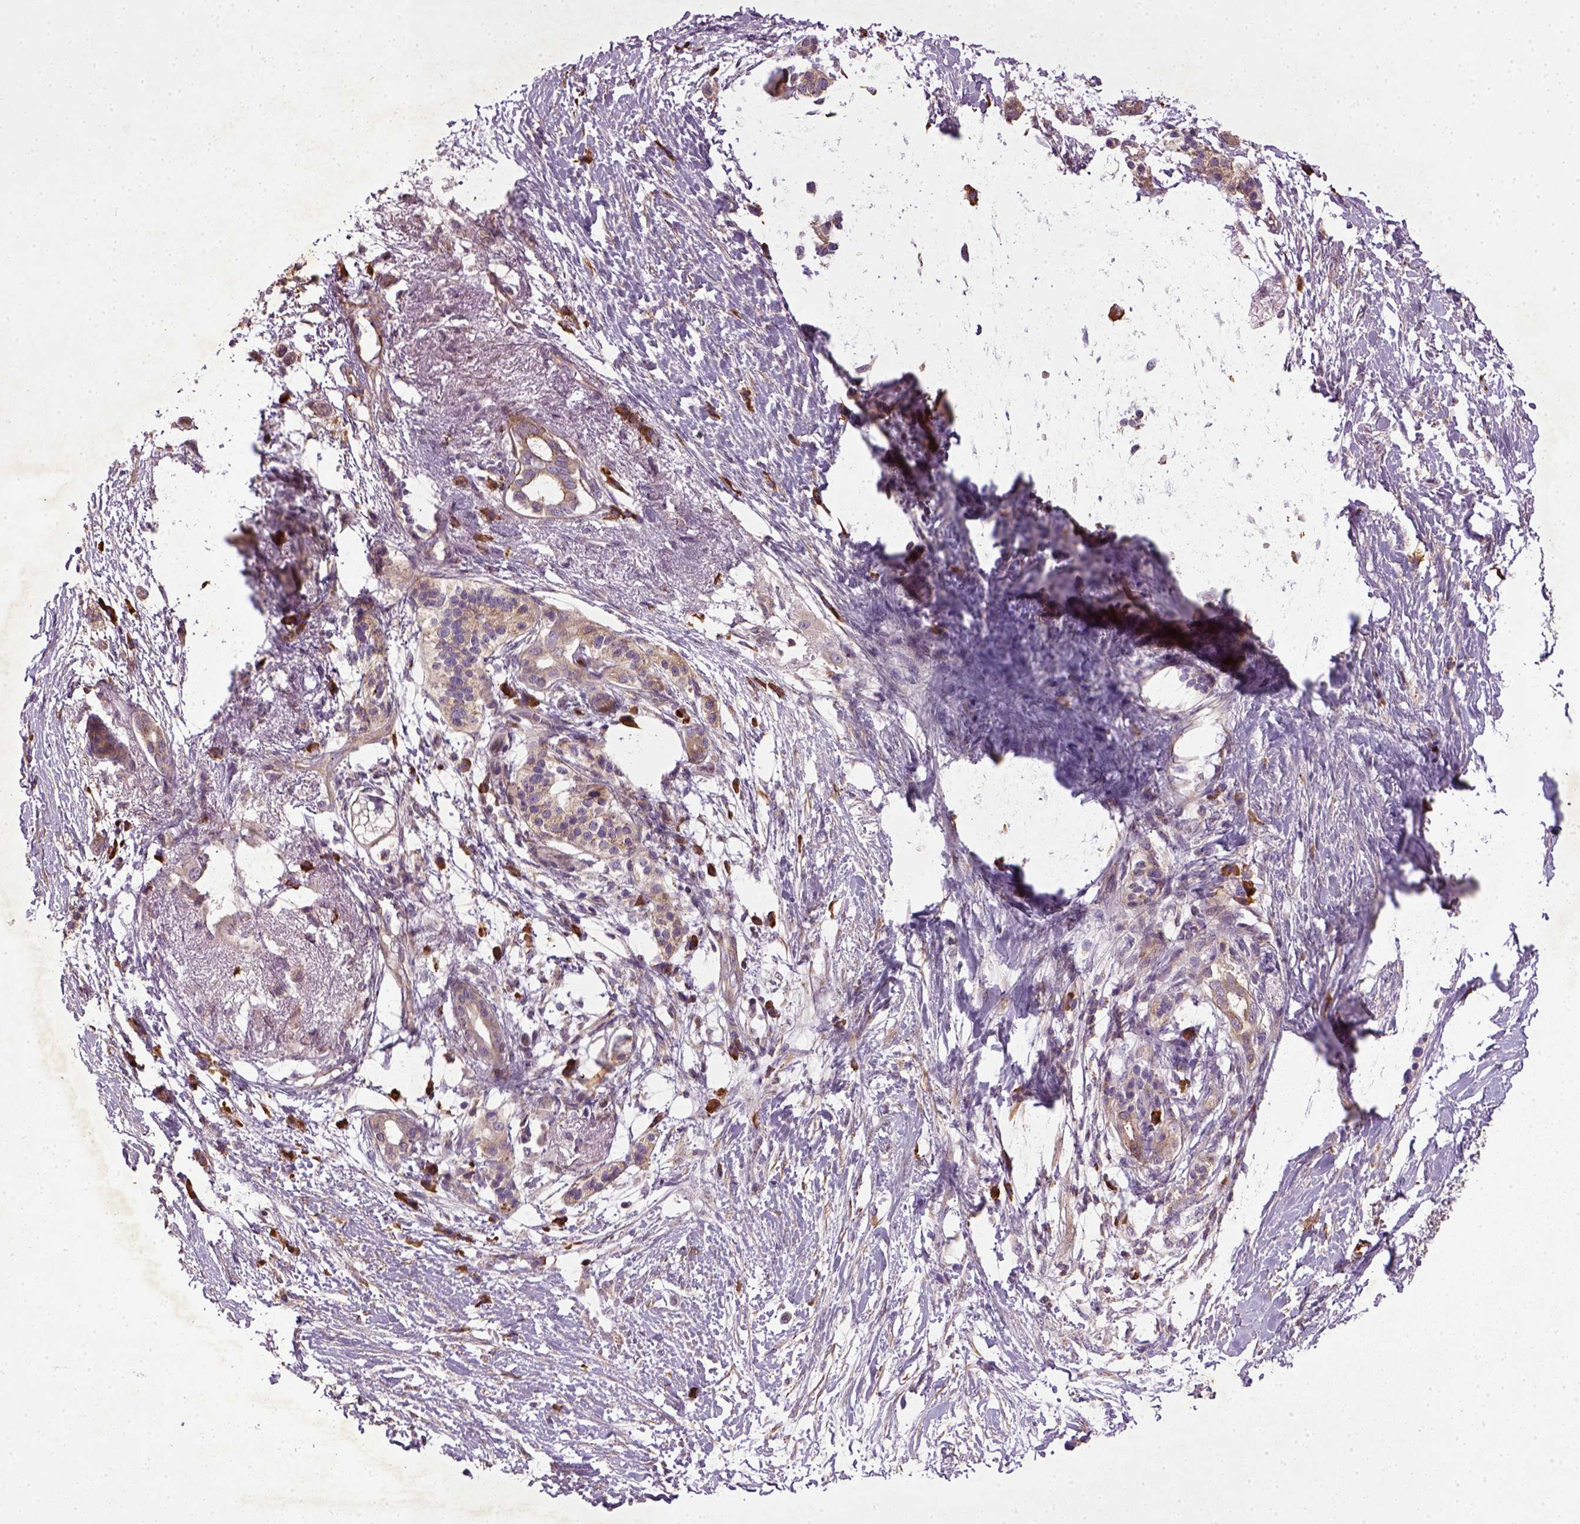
{"staining": {"intensity": "weak", "quantity": ">75%", "location": "cytoplasmic/membranous"}, "tissue": "pancreatic cancer", "cell_type": "Tumor cells", "image_type": "cancer", "snomed": [{"axis": "morphology", "description": "Adenocarcinoma, NOS"}, {"axis": "topography", "description": "Pancreas"}], "caption": "Tumor cells display low levels of weak cytoplasmic/membranous positivity in approximately >75% of cells in human pancreatic cancer.", "gene": "TPRG1", "patient": {"sex": "female", "age": 72}}